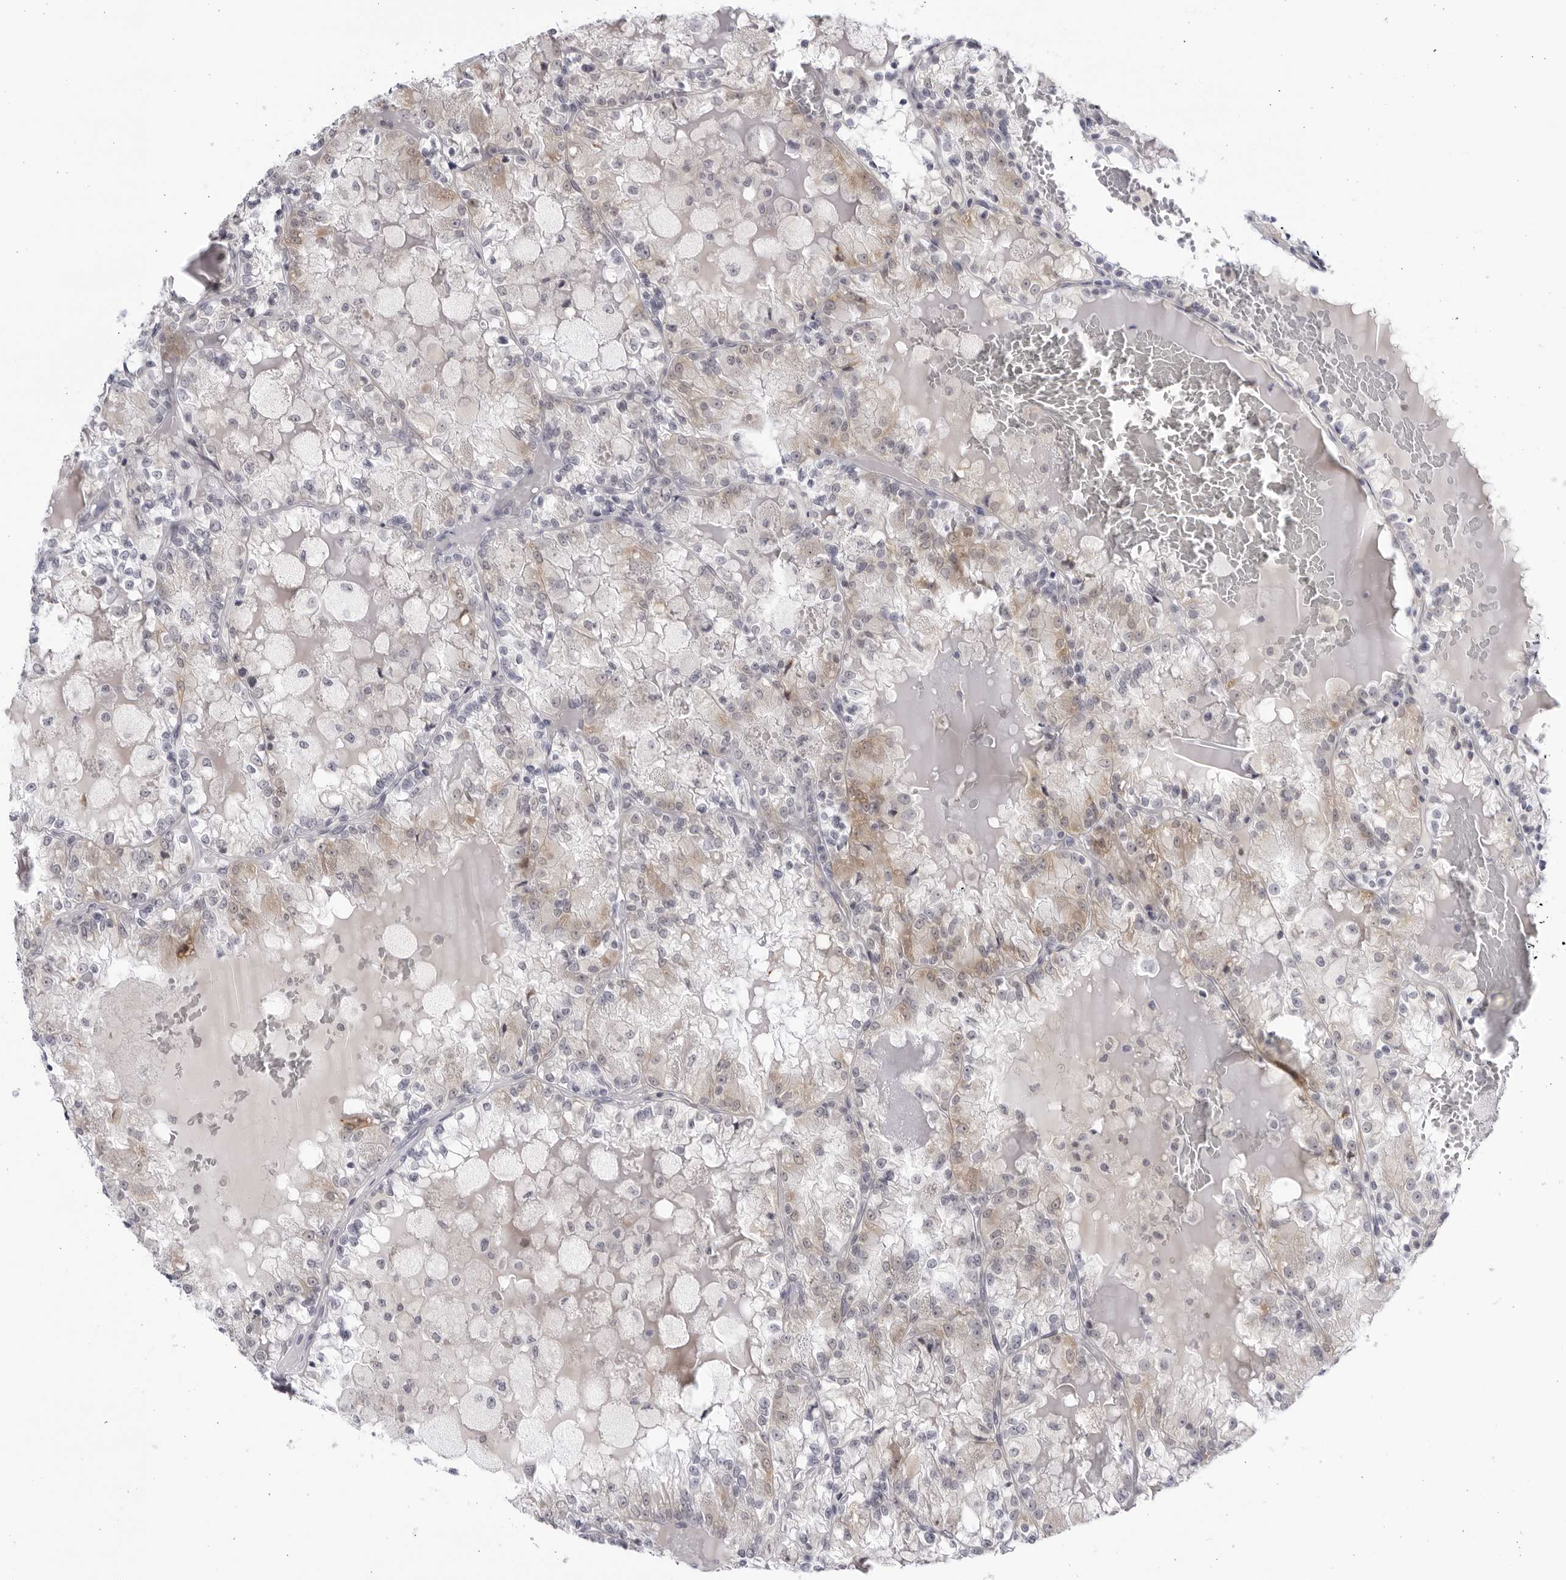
{"staining": {"intensity": "weak", "quantity": "25%-75%", "location": "cytoplasmic/membranous"}, "tissue": "renal cancer", "cell_type": "Tumor cells", "image_type": "cancer", "snomed": [{"axis": "morphology", "description": "Adenocarcinoma, NOS"}, {"axis": "topography", "description": "Kidney"}], "caption": "Protein expression analysis of renal cancer displays weak cytoplasmic/membranous staining in approximately 25%-75% of tumor cells.", "gene": "CNBD1", "patient": {"sex": "female", "age": 56}}